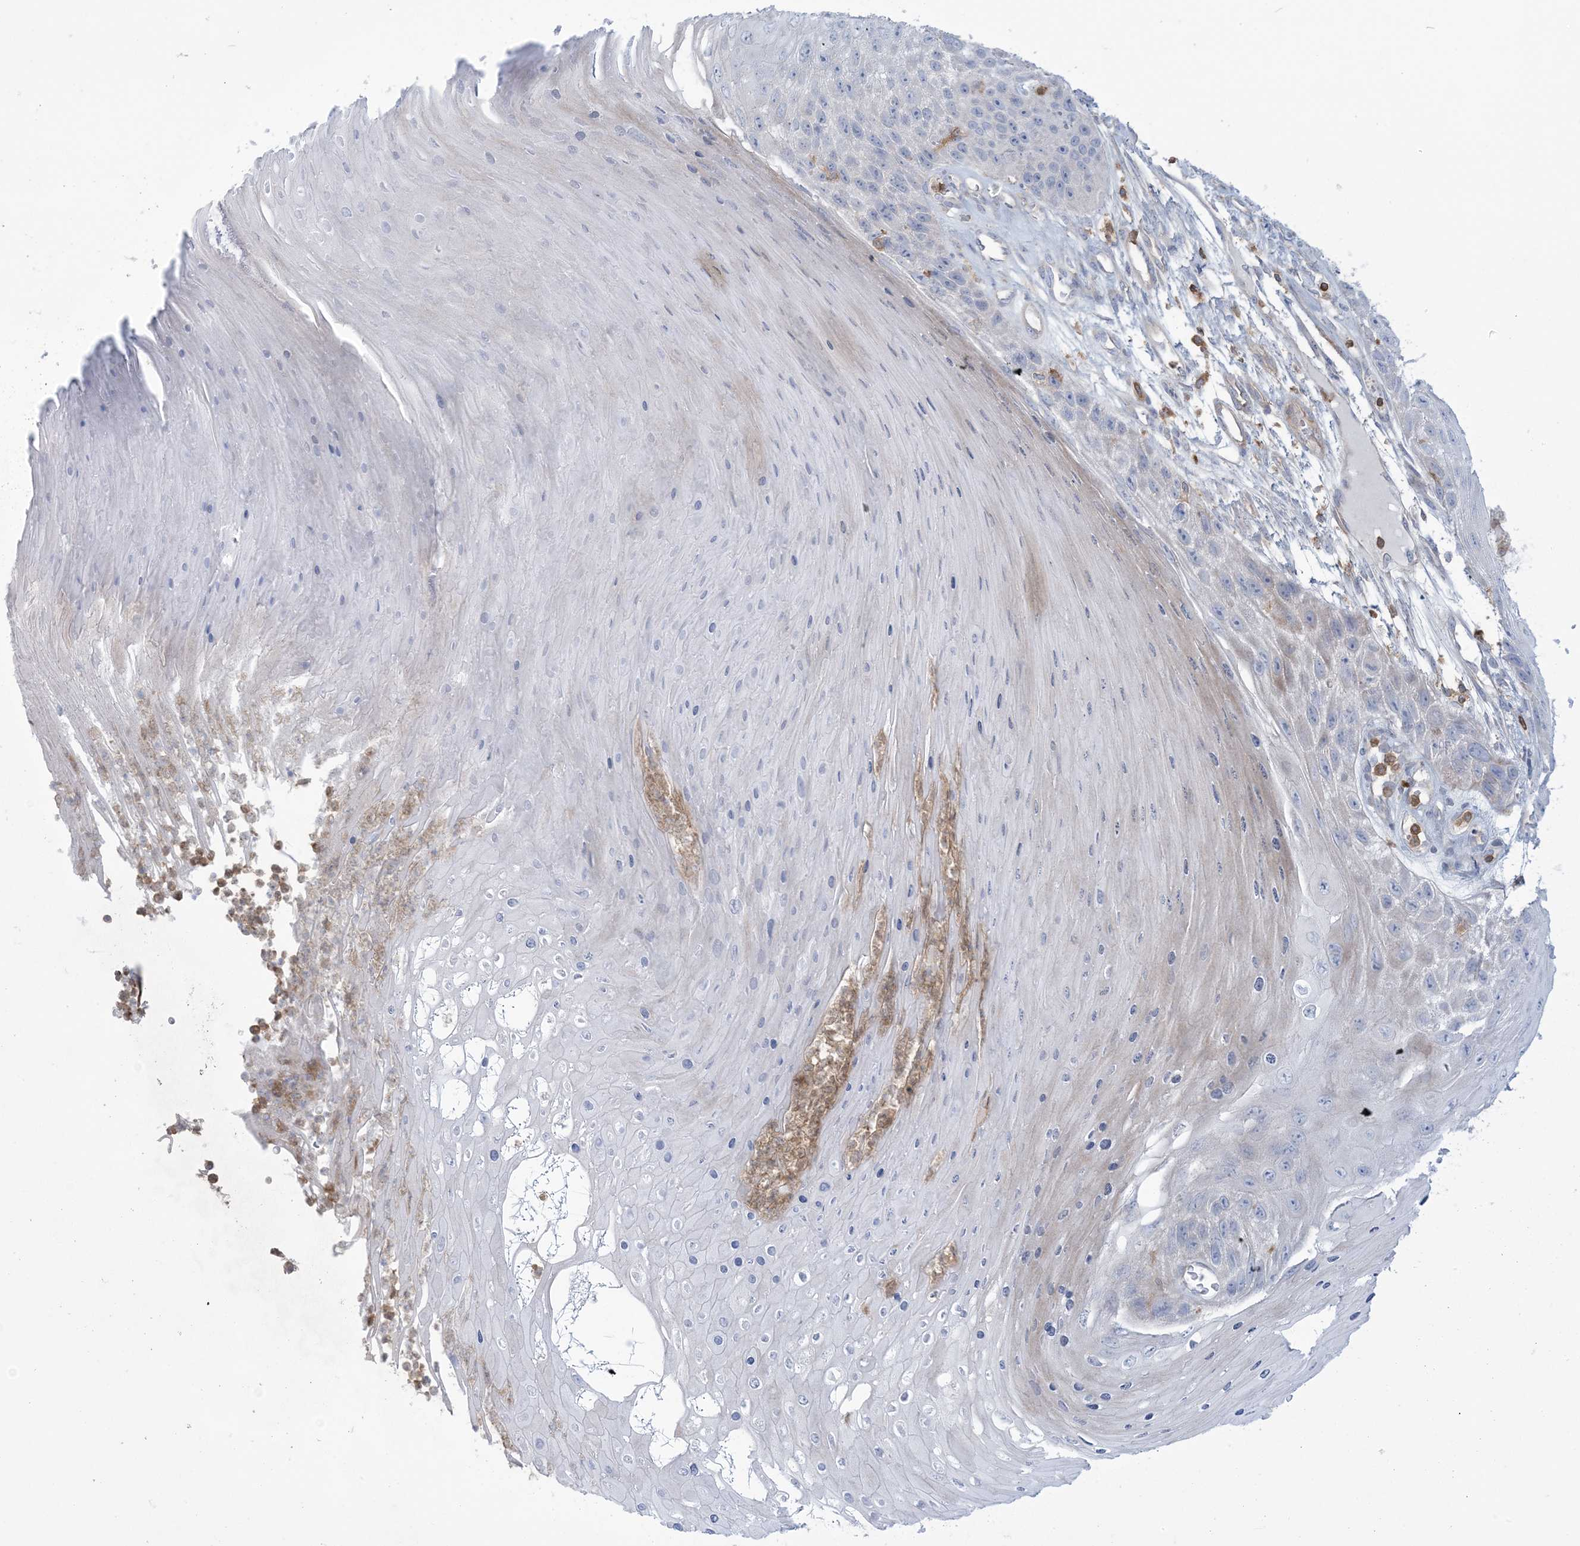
{"staining": {"intensity": "negative", "quantity": "none", "location": "none"}, "tissue": "skin cancer", "cell_type": "Tumor cells", "image_type": "cancer", "snomed": [{"axis": "morphology", "description": "Squamous cell carcinoma, NOS"}, {"axis": "topography", "description": "Skin"}], "caption": "An immunohistochemistry (IHC) photomicrograph of skin cancer is shown. There is no staining in tumor cells of skin cancer.", "gene": "ARHGAP30", "patient": {"sex": "female", "age": 88}}